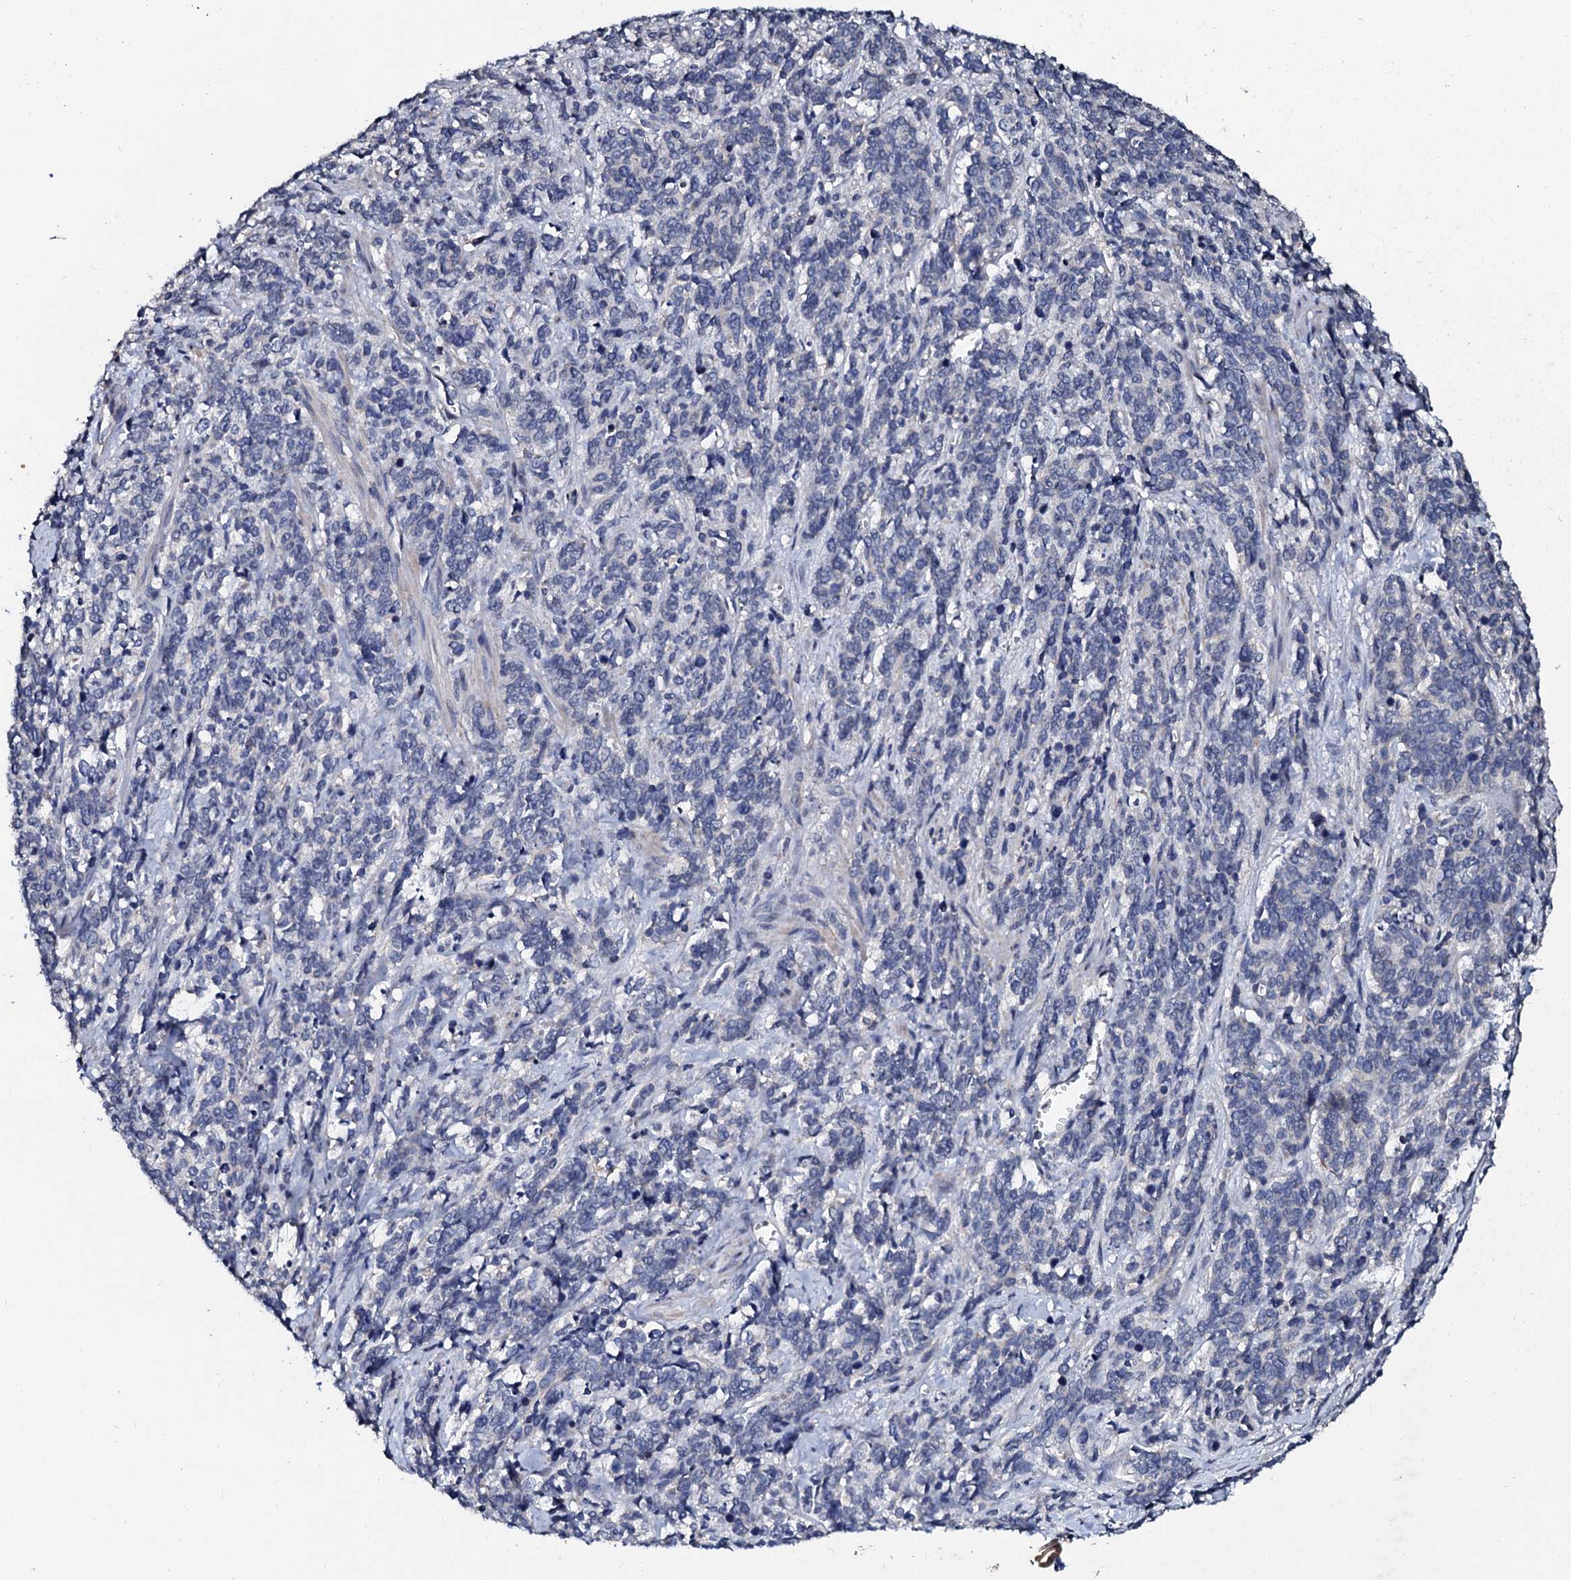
{"staining": {"intensity": "negative", "quantity": "none", "location": "none"}, "tissue": "cervical cancer", "cell_type": "Tumor cells", "image_type": "cancer", "snomed": [{"axis": "morphology", "description": "Squamous cell carcinoma, NOS"}, {"axis": "topography", "description": "Cervix"}], "caption": "Histopathology image shows no significant protein staining in tumor cells of cervical cancer.", "gene": "SLC37A4", "patient": {"sex": "female", "age": 60}}